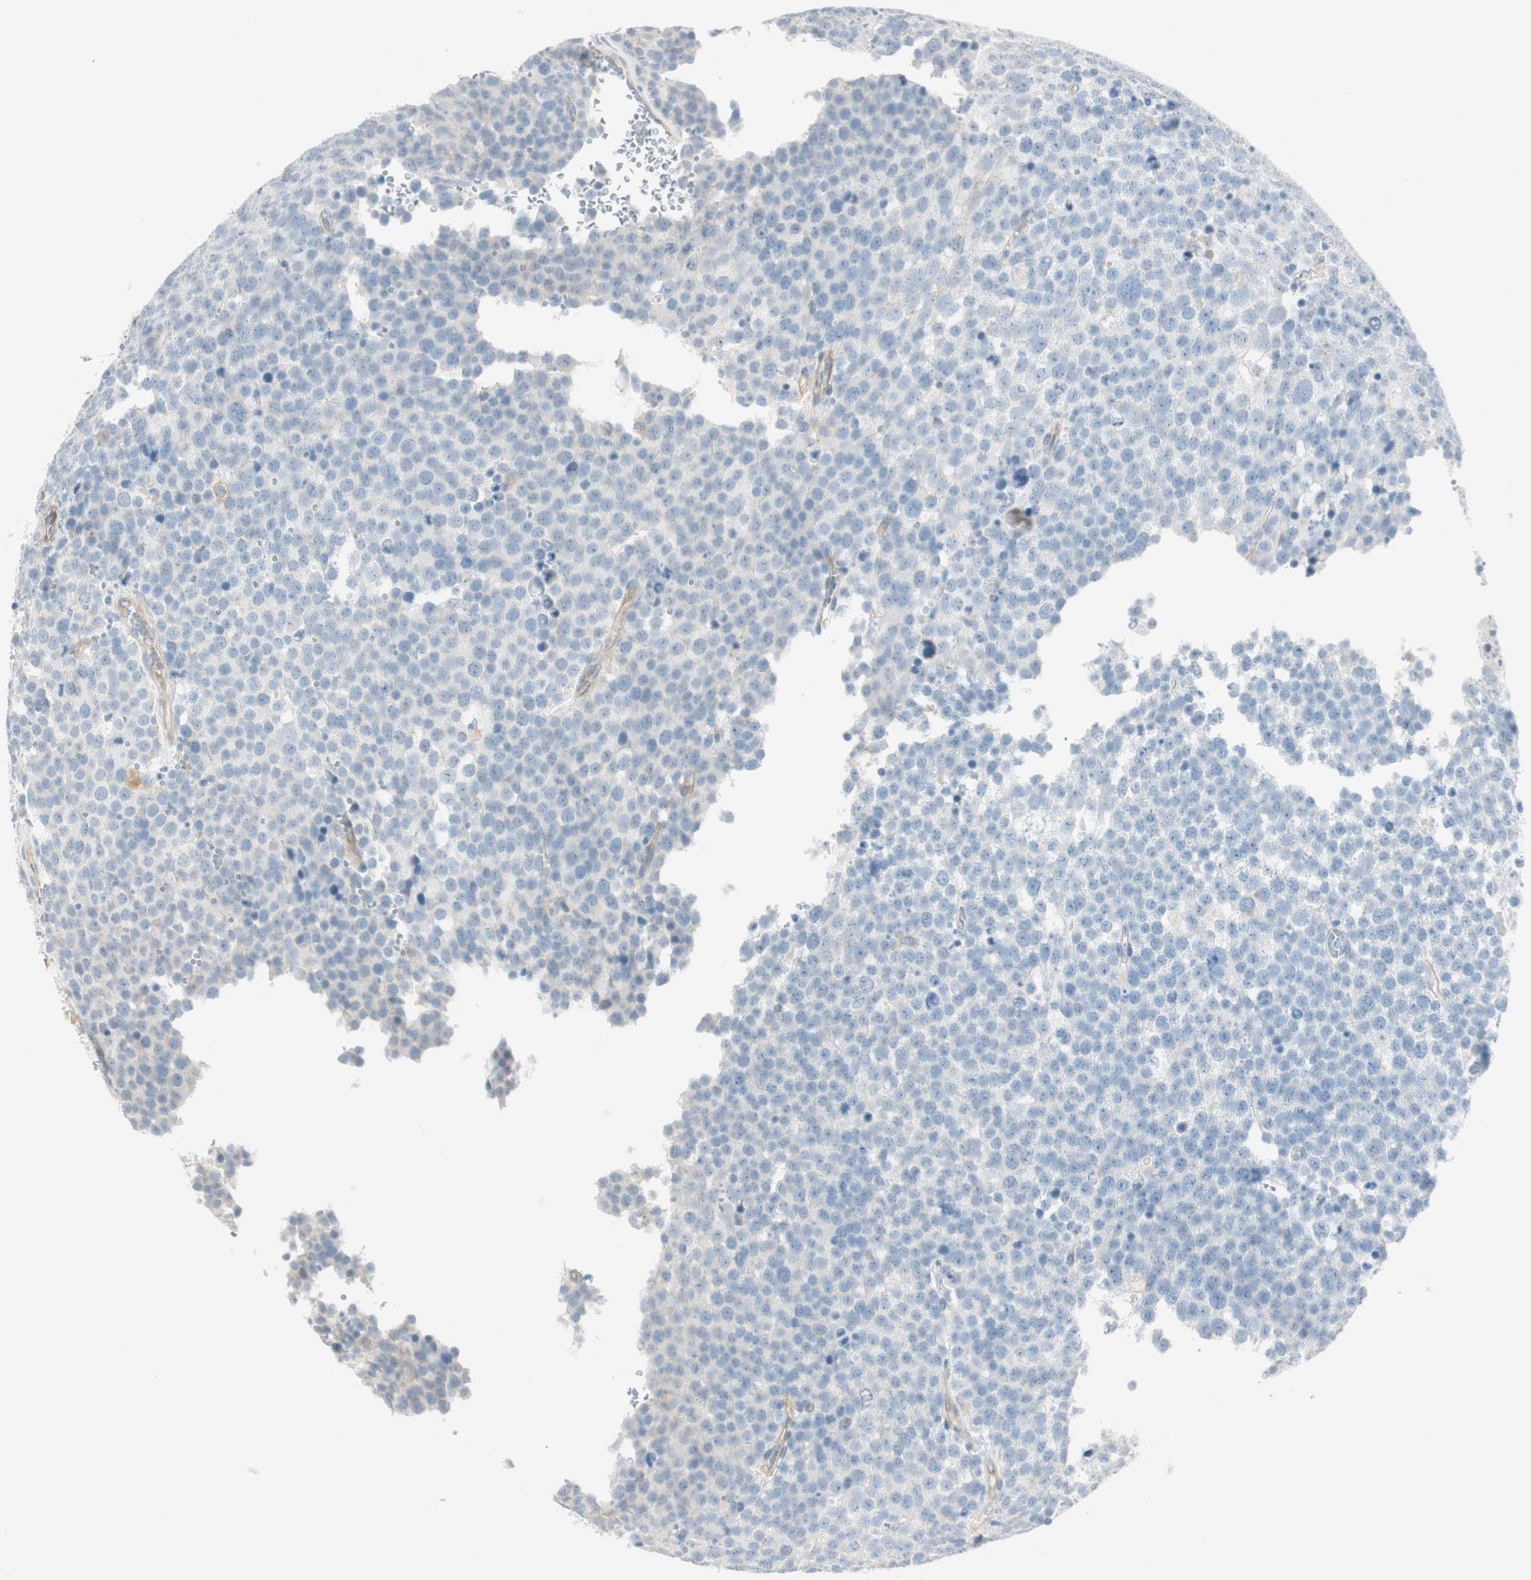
{"staining": {"intensity": "negative", "quantity": "none", "location": "none"}, "tissue": "testis cancer", "cell_type": "Tumor cells", "image_type": "cancer", "snomed": [{"axis": "morphology", "description": "Seminoma, NOS"}, {"axis": "topography", "description": "Testis"}], "caption": "Testis cancer was stained to show a protein in brown. There is no significant positivity in tumor cells.", "gene": "CDK3", "patient": {"sex": "male", "age": 71}}